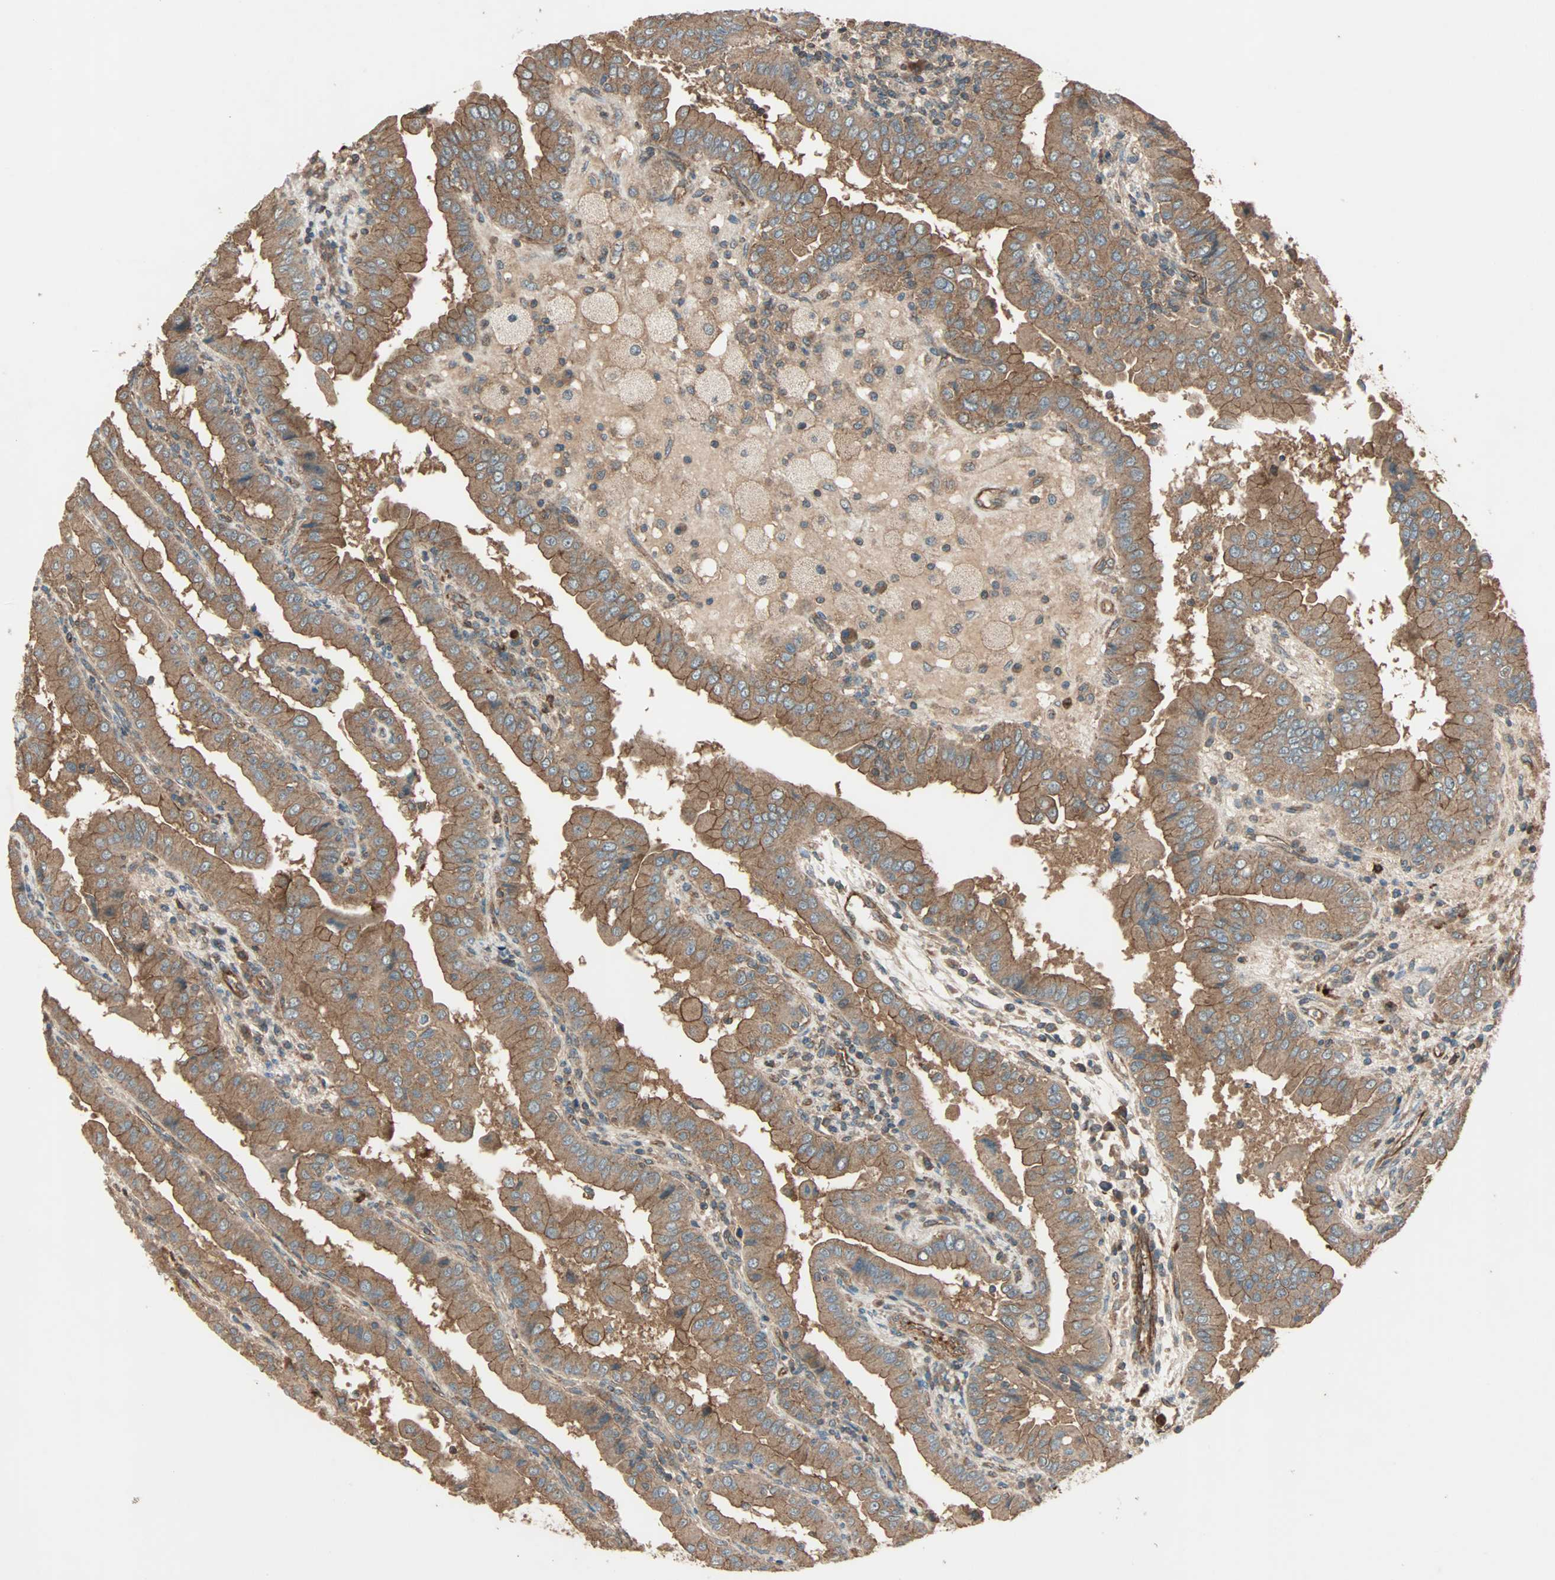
{"staining": {"intensity": "moderate", "quantity": ">75%", "location": "cytoplasmic/membranous"}, "tissue": "thyroid cancer", "cell_type": "Tumor cells", "image_type": "cancer", "snomed": [{"axis": "morphology", "description": "Papillary adenocarcinoma, NOS"}, {"axis": "topography", "description": "Thyroid gland"}], "caption": "IHC of human thyroid cancer exhibits medium levels of moderate cytoplasmic/membranous expression in approximately >75% of tumor cells.", "gene": "GCK", "patient": {"sex": "male", "age": 33}}